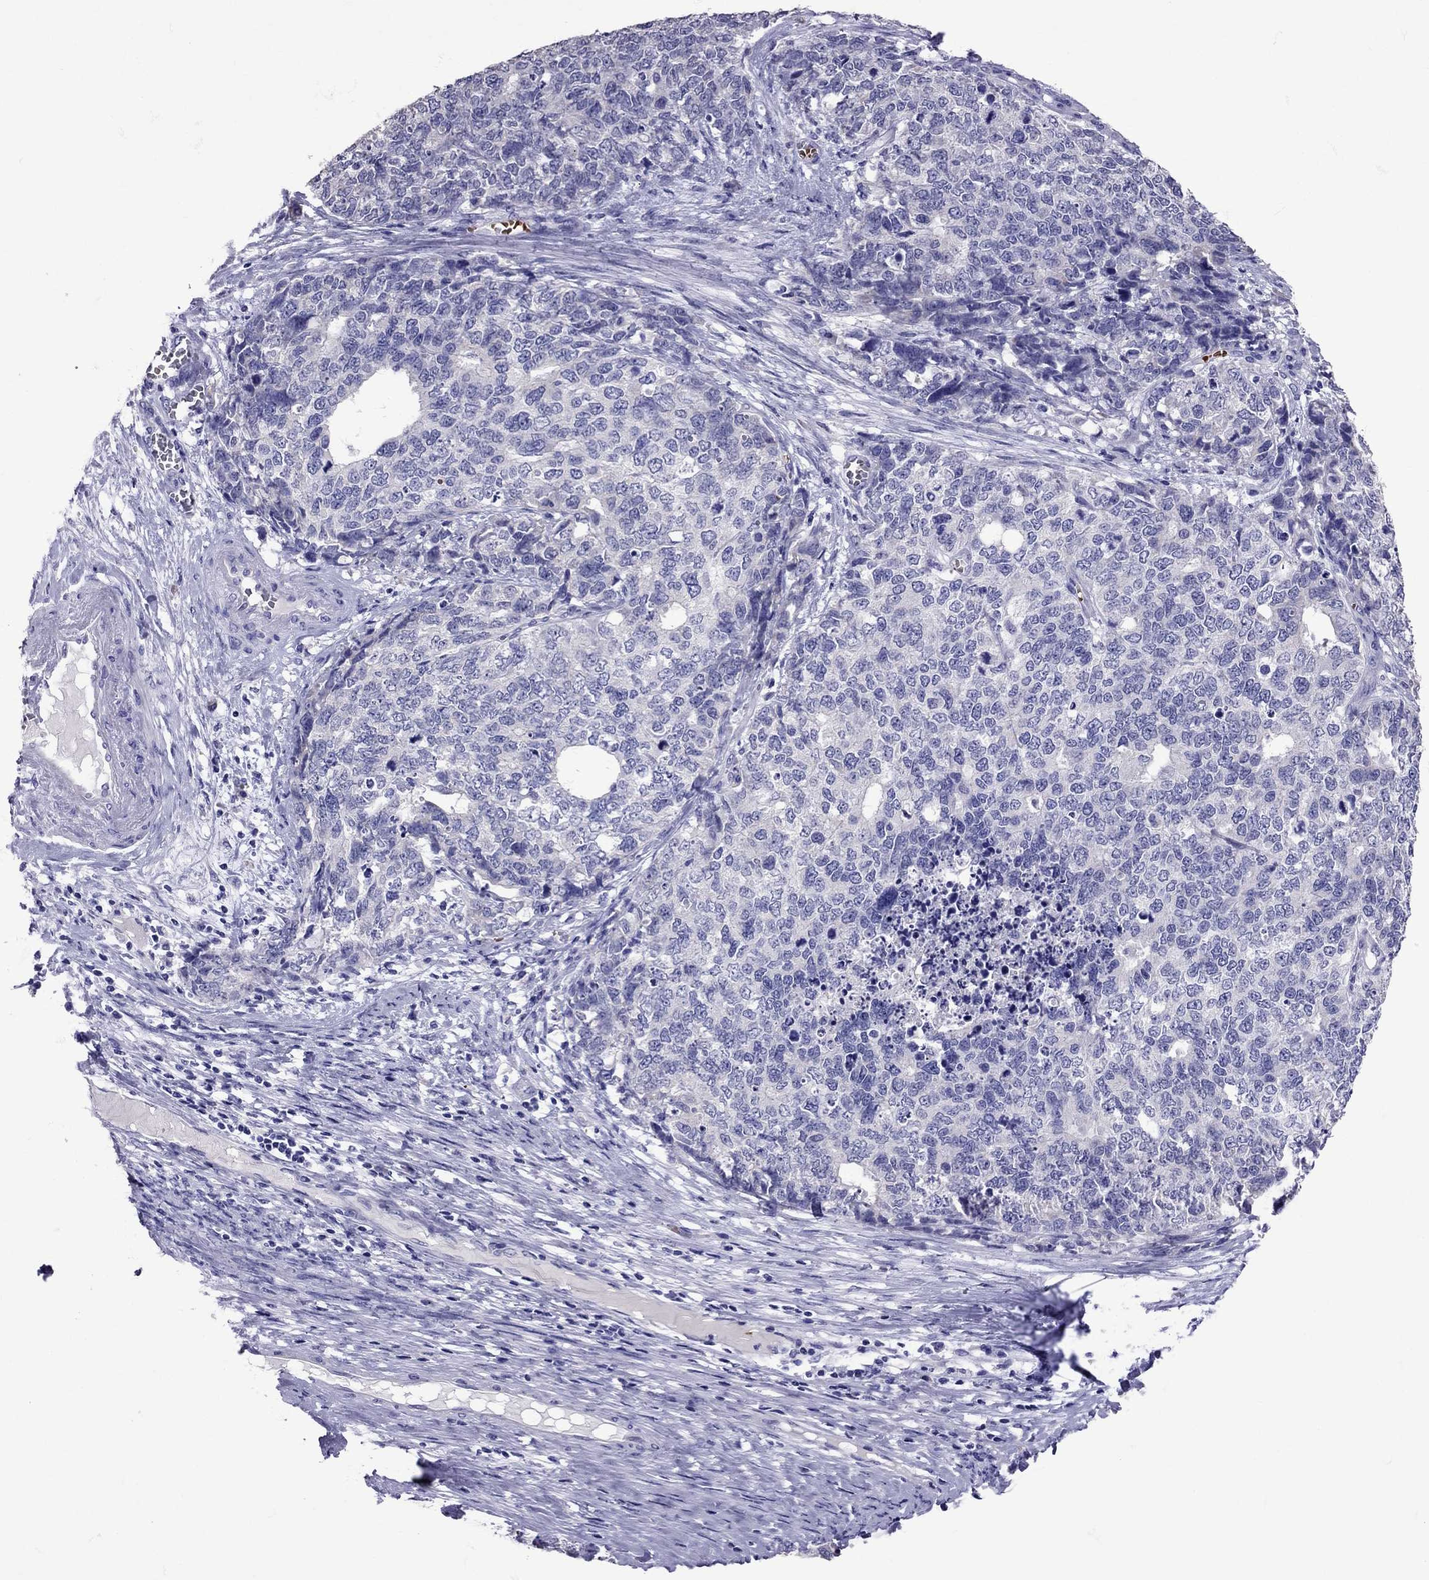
{"staining": {"intensity": "negative", "quantity": "none", "location": "none"}, "tissue": "cervical cancer", "cell_type": "Tumor cells", "image_type": "cancer", "snomed": [{"axis": "morphology", "description": "Squamous cell carcinoma, NOS"}, {"axis": "topography", "description": "Cervix"}], "caption": "This is an immunohistochemistry photomicrograph of human cervical squamous cell carcinoma. There is no staining in tumor cells.", "gene": "TBR1", "patient": {"sex": "female", "age": 63}}